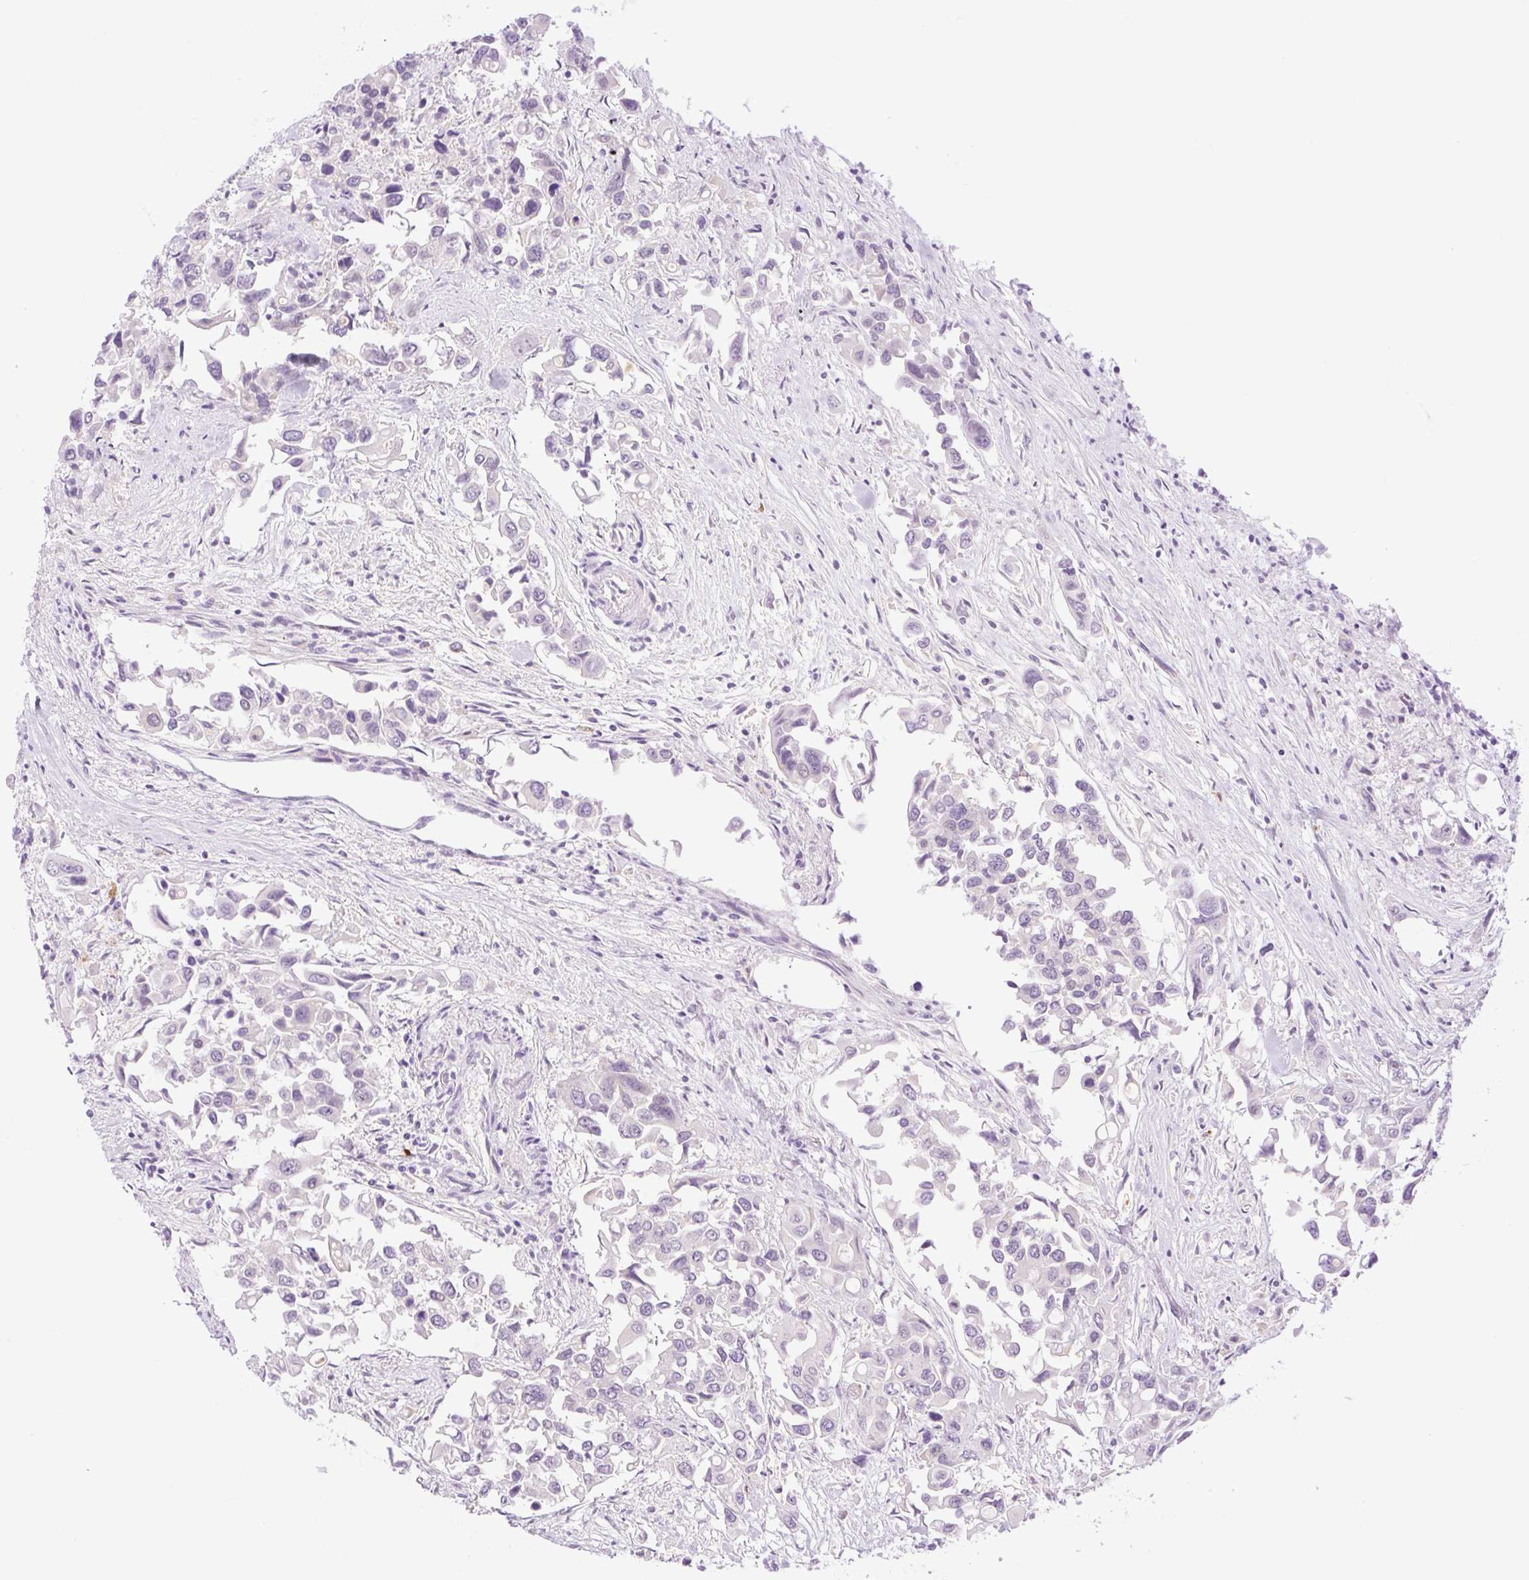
{"staining": {"intensity": "negative", "quantity": "none", "location": "none"}, "tissue": "colorectal cancer", "cell_type": "Tumor cells", "image_type": "cancer", "snomed": [{"axis": "morphology", "description": "Adenocarcinoma, NOS"}, {"axis": "topography", "description": "Colon"}], "caption": "Immunohistochemical staining of human adenocarcinoma (colorectal) displays no significant expression in tumor cells.", "gene": "SPRYD4", "patient": {"sex": "male", "age": 77}}